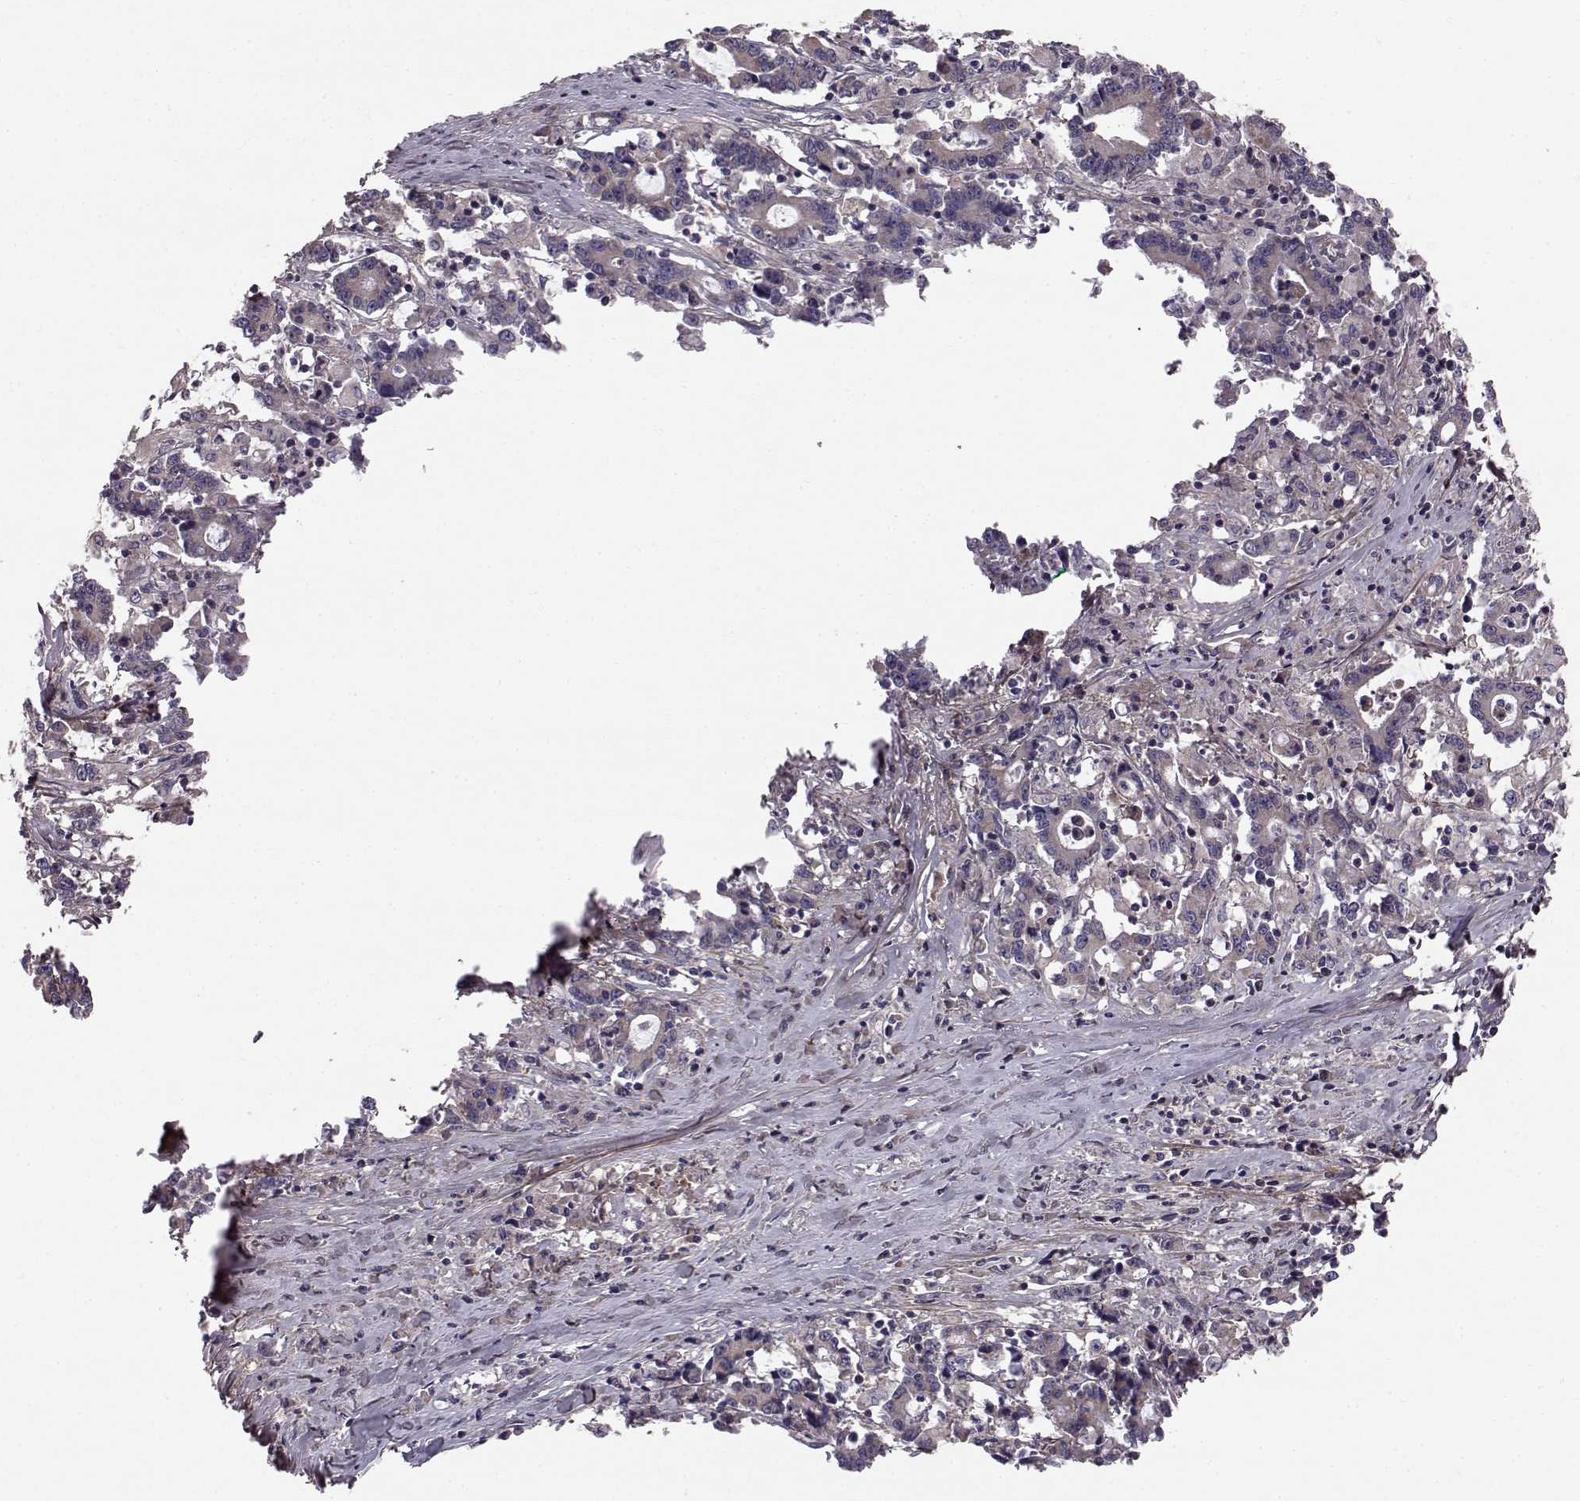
{"staining": {"intensity": "weak", "quantity": ">75%", "location": "cytoplasmic/membranous"}, "tissue": "stomach cancer", "cell_type": "Tumor cells", "image_type": "cancer", "snomed": [{"axis": "morphology", "description": "Adenocarcinoma, NOS"}, {"axis": "topography", "description": "Stomach, upper"}], "caption": "Immunohistochemical staining of human stomach adenocarcinoma reveals low levels of weak cytoplasmic/membranous staining in about >75% of tumor cells.", "gene": "PEX5L", "patient": {"sex": "male", "age": 68}}